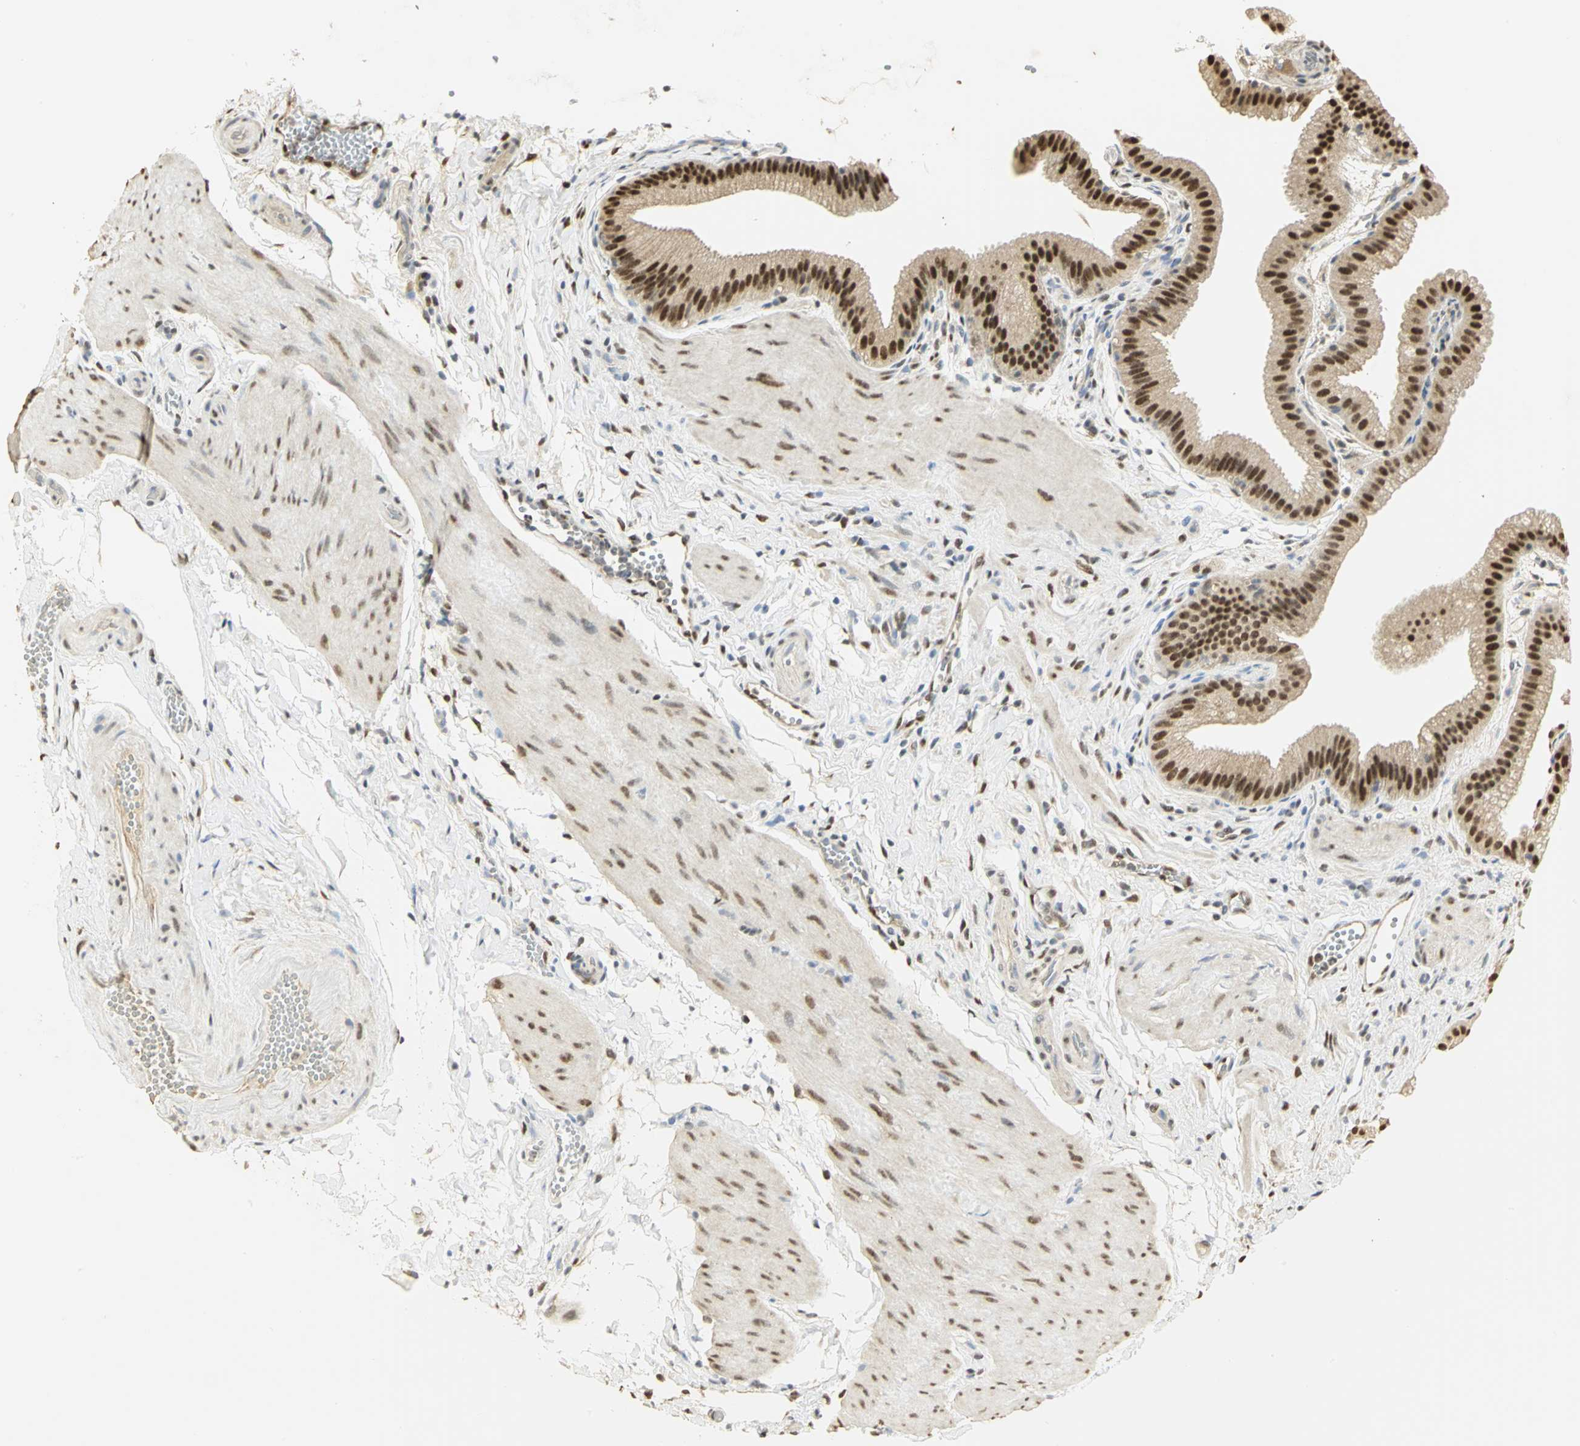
{"staining": {"intensity": "strong", "quantity": ">75%", "location": "cytoplasmic/membranous,nuclear"}, "tissue": "gallbladder", "cell_type": "Glandular cells", "image_type": "normal", "snomed": [{"axis": "morphology", "description": "Normal tissue, NOS"}, {"axis": "topography", "description": "Gallbladder"}], "caption": "Gallbladder stained for a protein (brown) demonstrates strong cytoplasmic/membranous,nuclear positive positivity in about >75% of glandular cells.", "gene": "SET", "patient": {"sex": "female", "age": 63}}